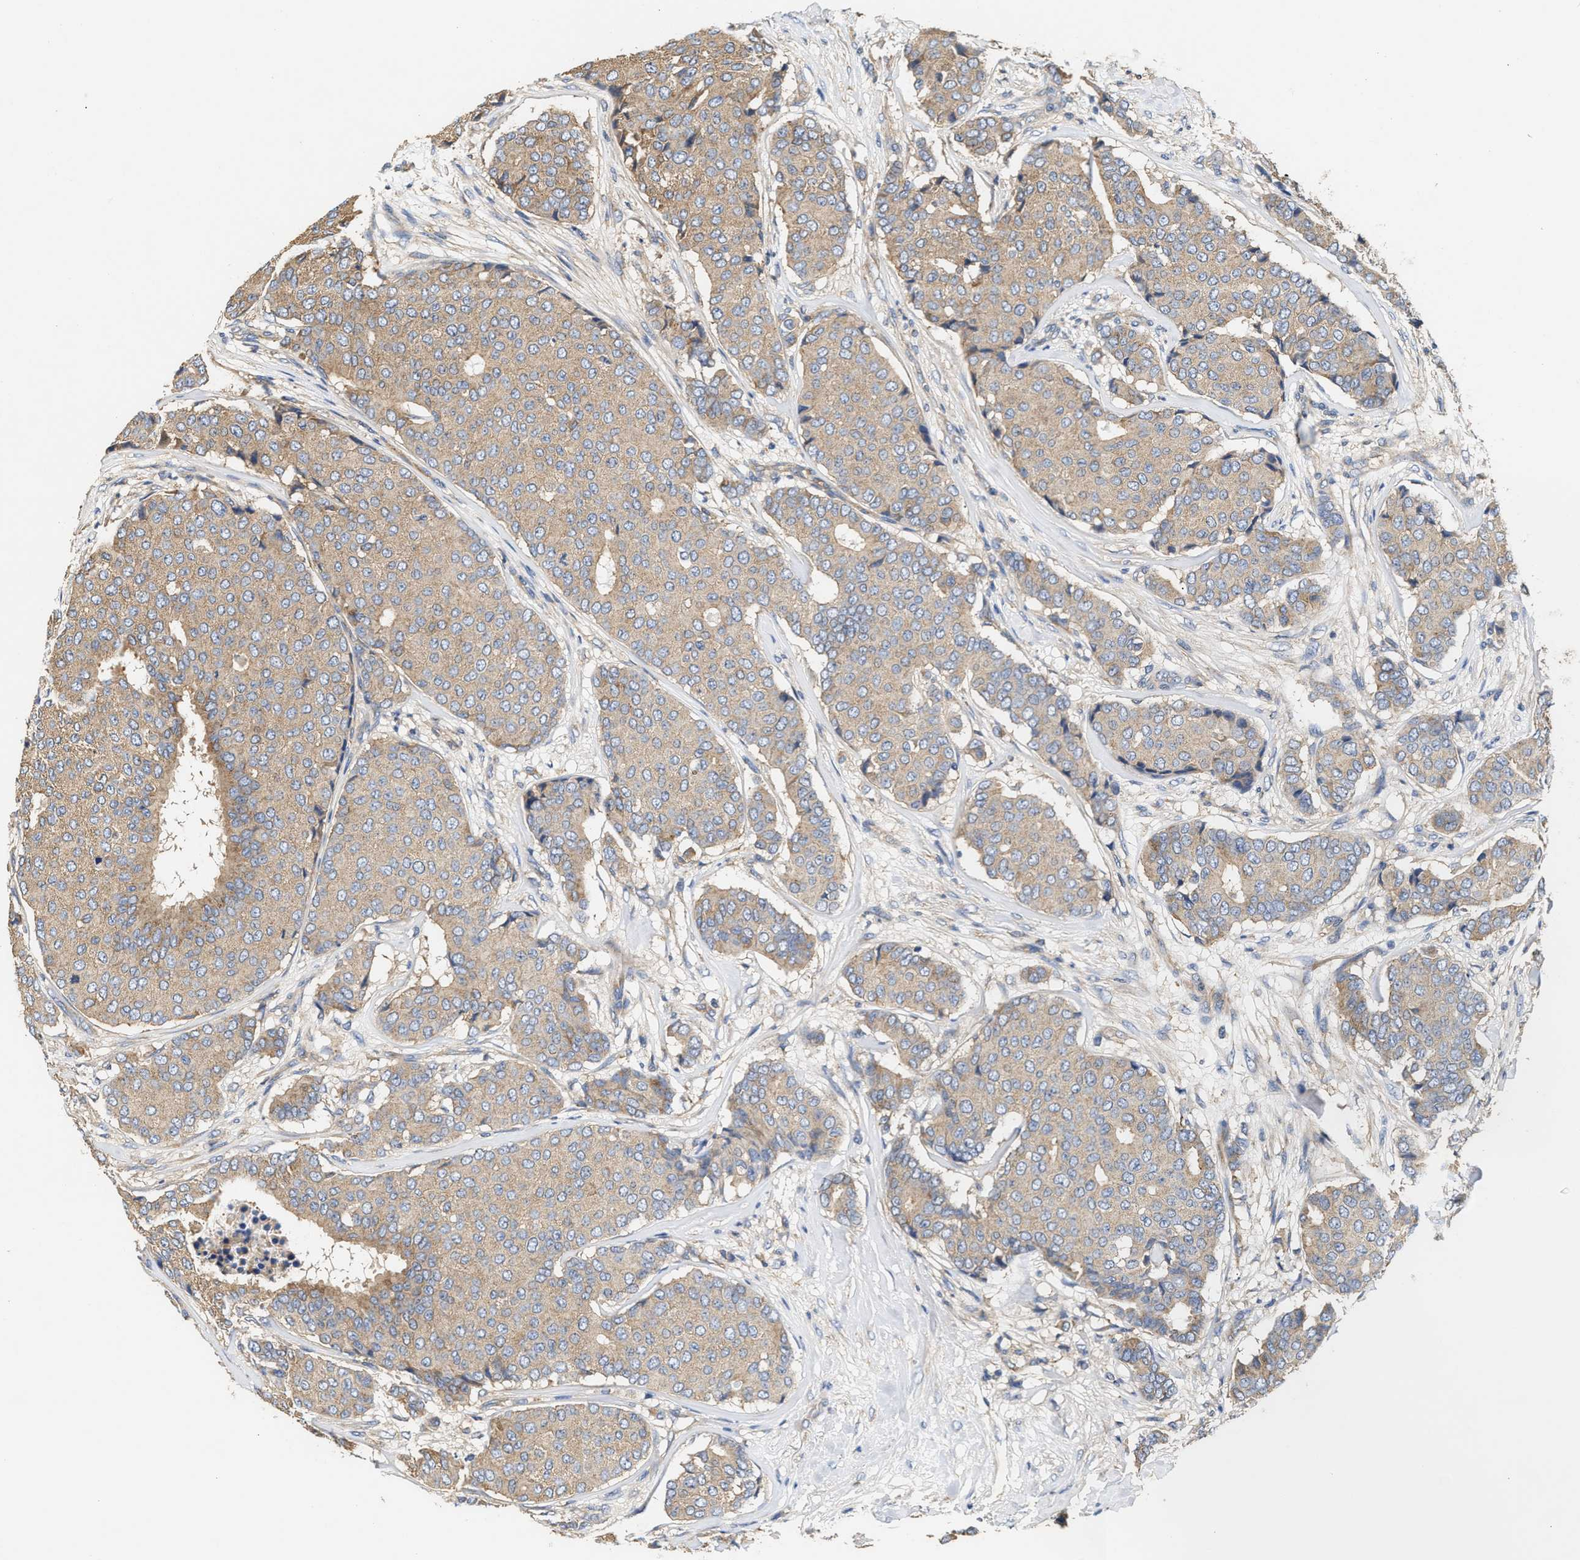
{"staining": {"intensity": "weak", "quantity": ">75%", "location": "cytoplasmic/membranous"}, "tissue": "breast cancer", "cell_type": "Tumor cells", "image_type": "cancer", "snomed": [{"axis": "morphology", "description": "Duct carcinoma"}, {"axis": "topography", "description": "Breast"}], "caption": "High-magnification brightfield microscopy of breast infiltrating ductal carcinoma stained with DAB (brown) and counterstained with hematoxylin (blue). tumor cells exhibit weak cytoplasmic/membranous expression is present in approximately>75% of cells. The protein of interest is stained brown, and the nuclei are stained in blue (DAB IHC with brightfield microscopy, high magnification).", "gene": "KLB", "patient": {"sex": "female", "age": 75}}